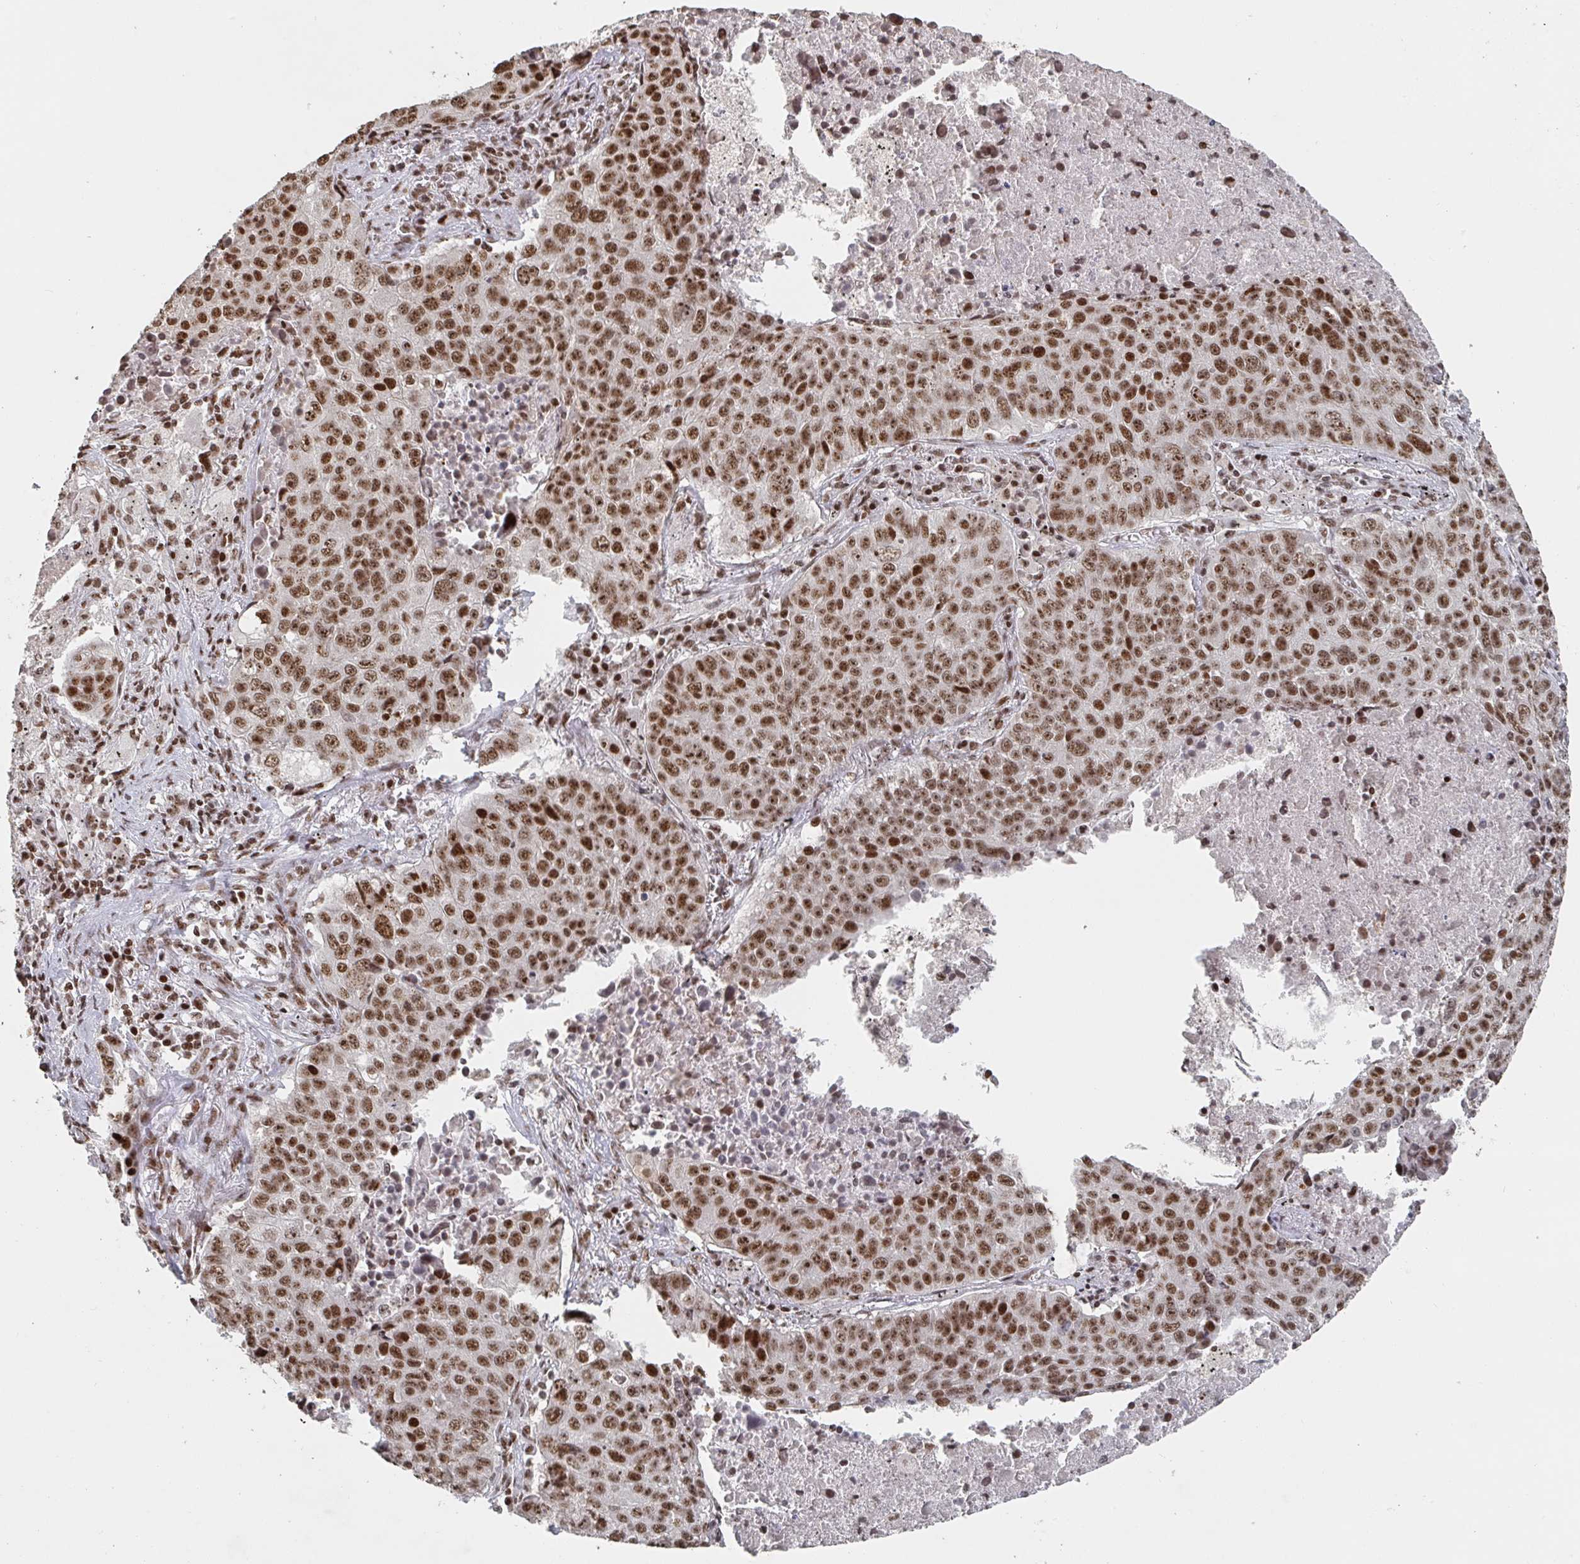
{"staining": {"intensity": "moderate", "quantity": ">75%", "location": "nuclear"}, "tissue": "lung cancer", "cell_type": "Tumor cells", "image_type": "cancer", "snomed": [{"axis": "morphology", "description": "Normal morphology"}, {"axis": "morphology", "description": "Aneuploidy"}, {"axis": "morphology", "description": "Squamous cell carcinoma, NOS"}, {"axis": "topography", "description": "Lymph node"}, {"axis": "topography", "description": "Lung"}], "caption": "Lung squamous cell carcinoma stained for a protein reveals moderate nuclear positivity in tumor cells.", "gene": "ZDHHC12", "patient": {"sex": "female", "age": 76}}